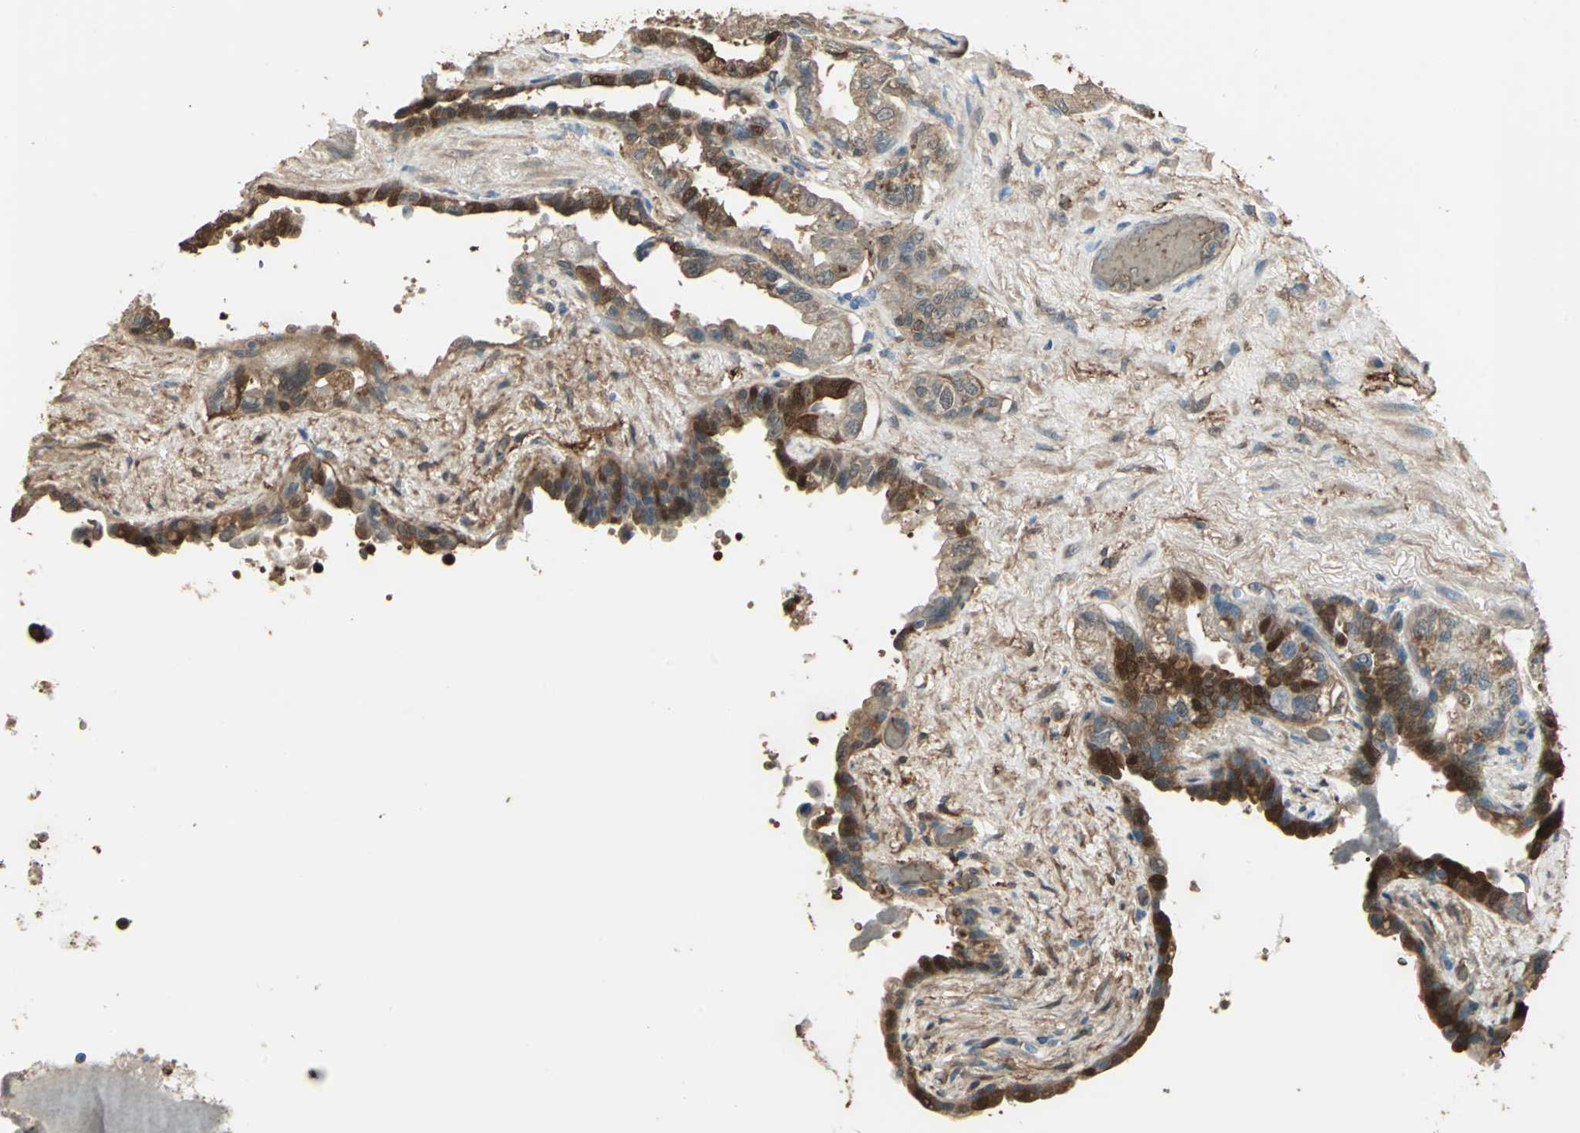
{"staining": {"intensity": "strong", "quantity": ">75%", "location": "cytoplasmic/membranous,nuclear"}, "tissue": "seminal vesicle", "cell_type": "Glandular cells", "image_type": "normal", "snomed": [{"axis": "morphology", "description": "Normal tissue, NOS"}, {"axis": "topography", "description": "Seminal veicle"}], "caption": "Unremarkable seminal vesicle was stained to show a protein in brown. There is high levels of strong cytoplasmic/membranous,nuclear expression in approximately >75% of glandular cells. (IHC, brightfield microscopy, high magnification).", "gene": "DDAH1", "patient": {"sex": "male", "age": 61}}